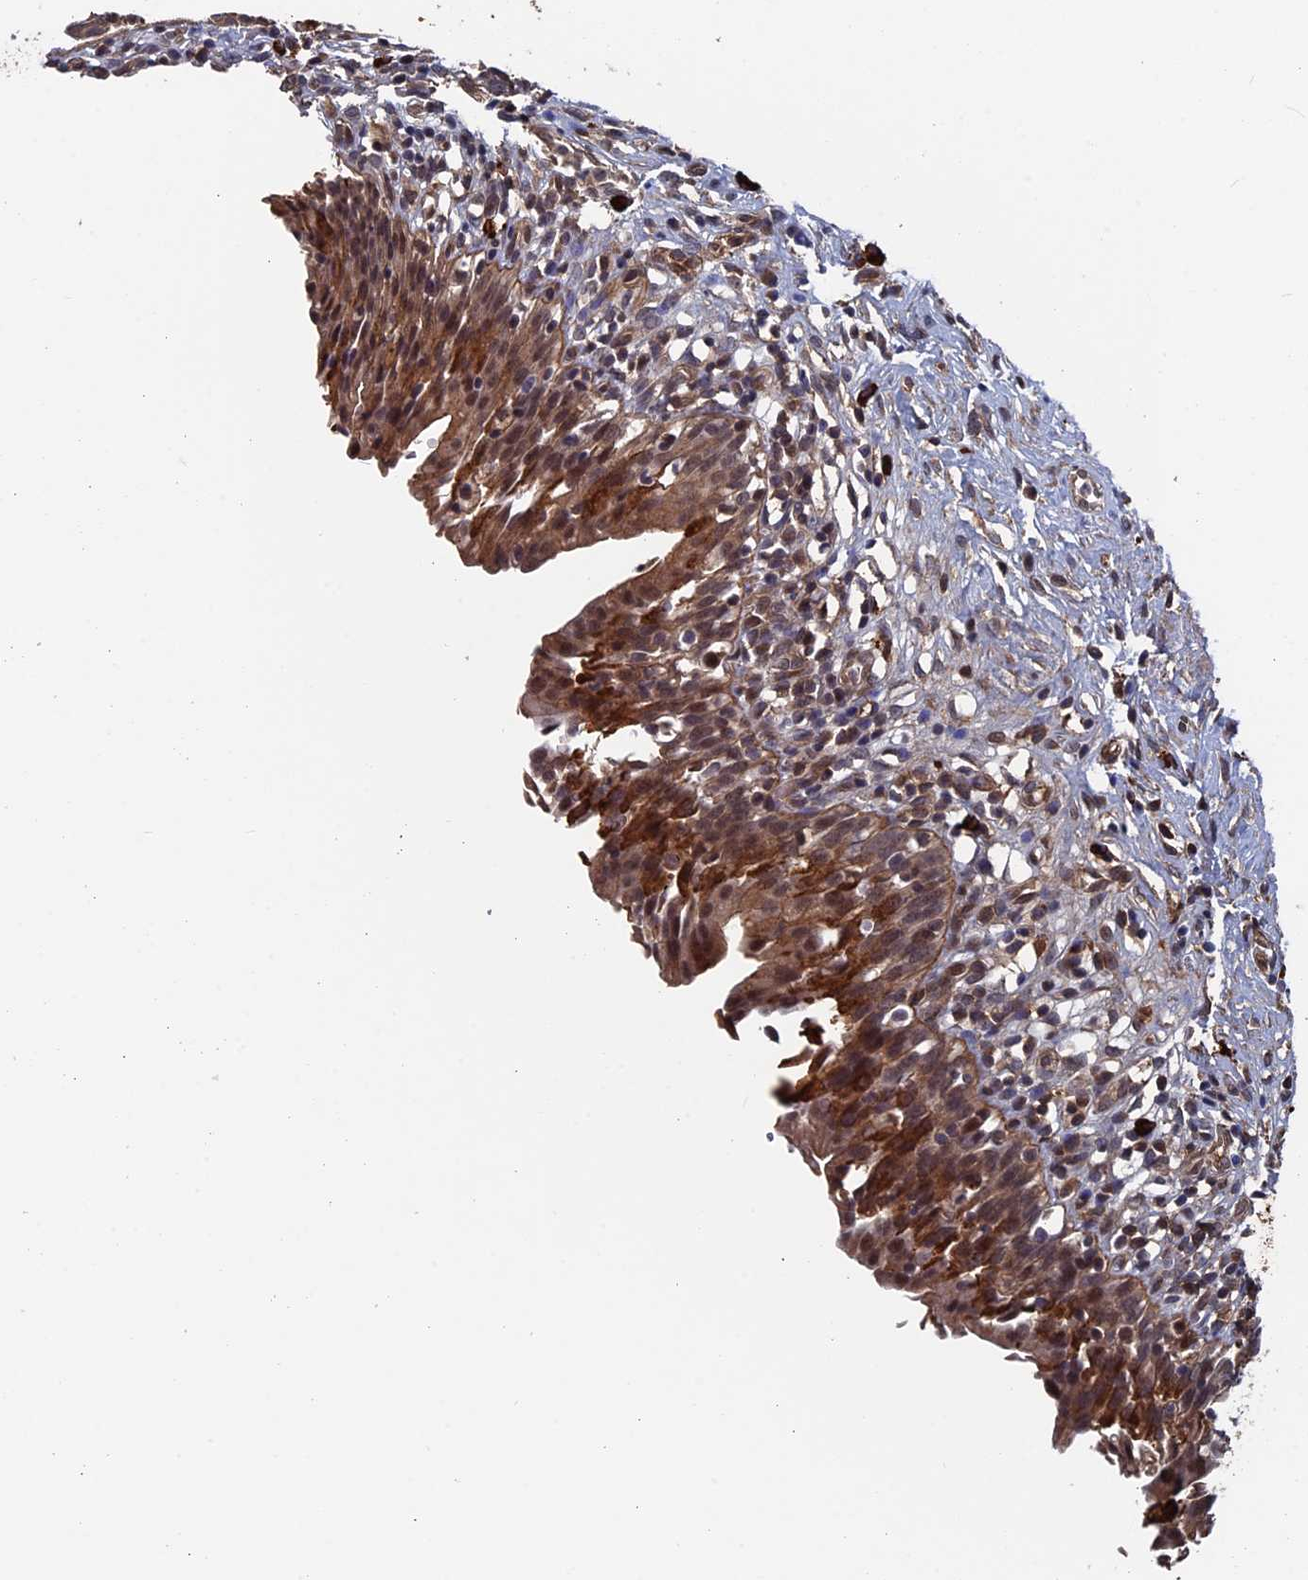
{"staining": {"intensity": "moderate", "quantity": "25%-75%", "location": "cytoplasmic/membranous"}, "tissue": "urinary bladder", "cell_type": "Urothelial cells", "image_type": "normal", "snomed": [{"axis": "morphology", "description": "Normal tissue, NOS"}, {"axis": "morphology", "description": "Inflammation, NOS"}, {"axis": "topography", "description": "Urinary bladder"}], "caption": "Moderate cytoplasmic/membranous staining is appreciated in about 25%-75% of urothelial cells in unremarkable urinary bladder.", "gene": "RPUSD1", "patient": {"sex": "male", "age": 63}}